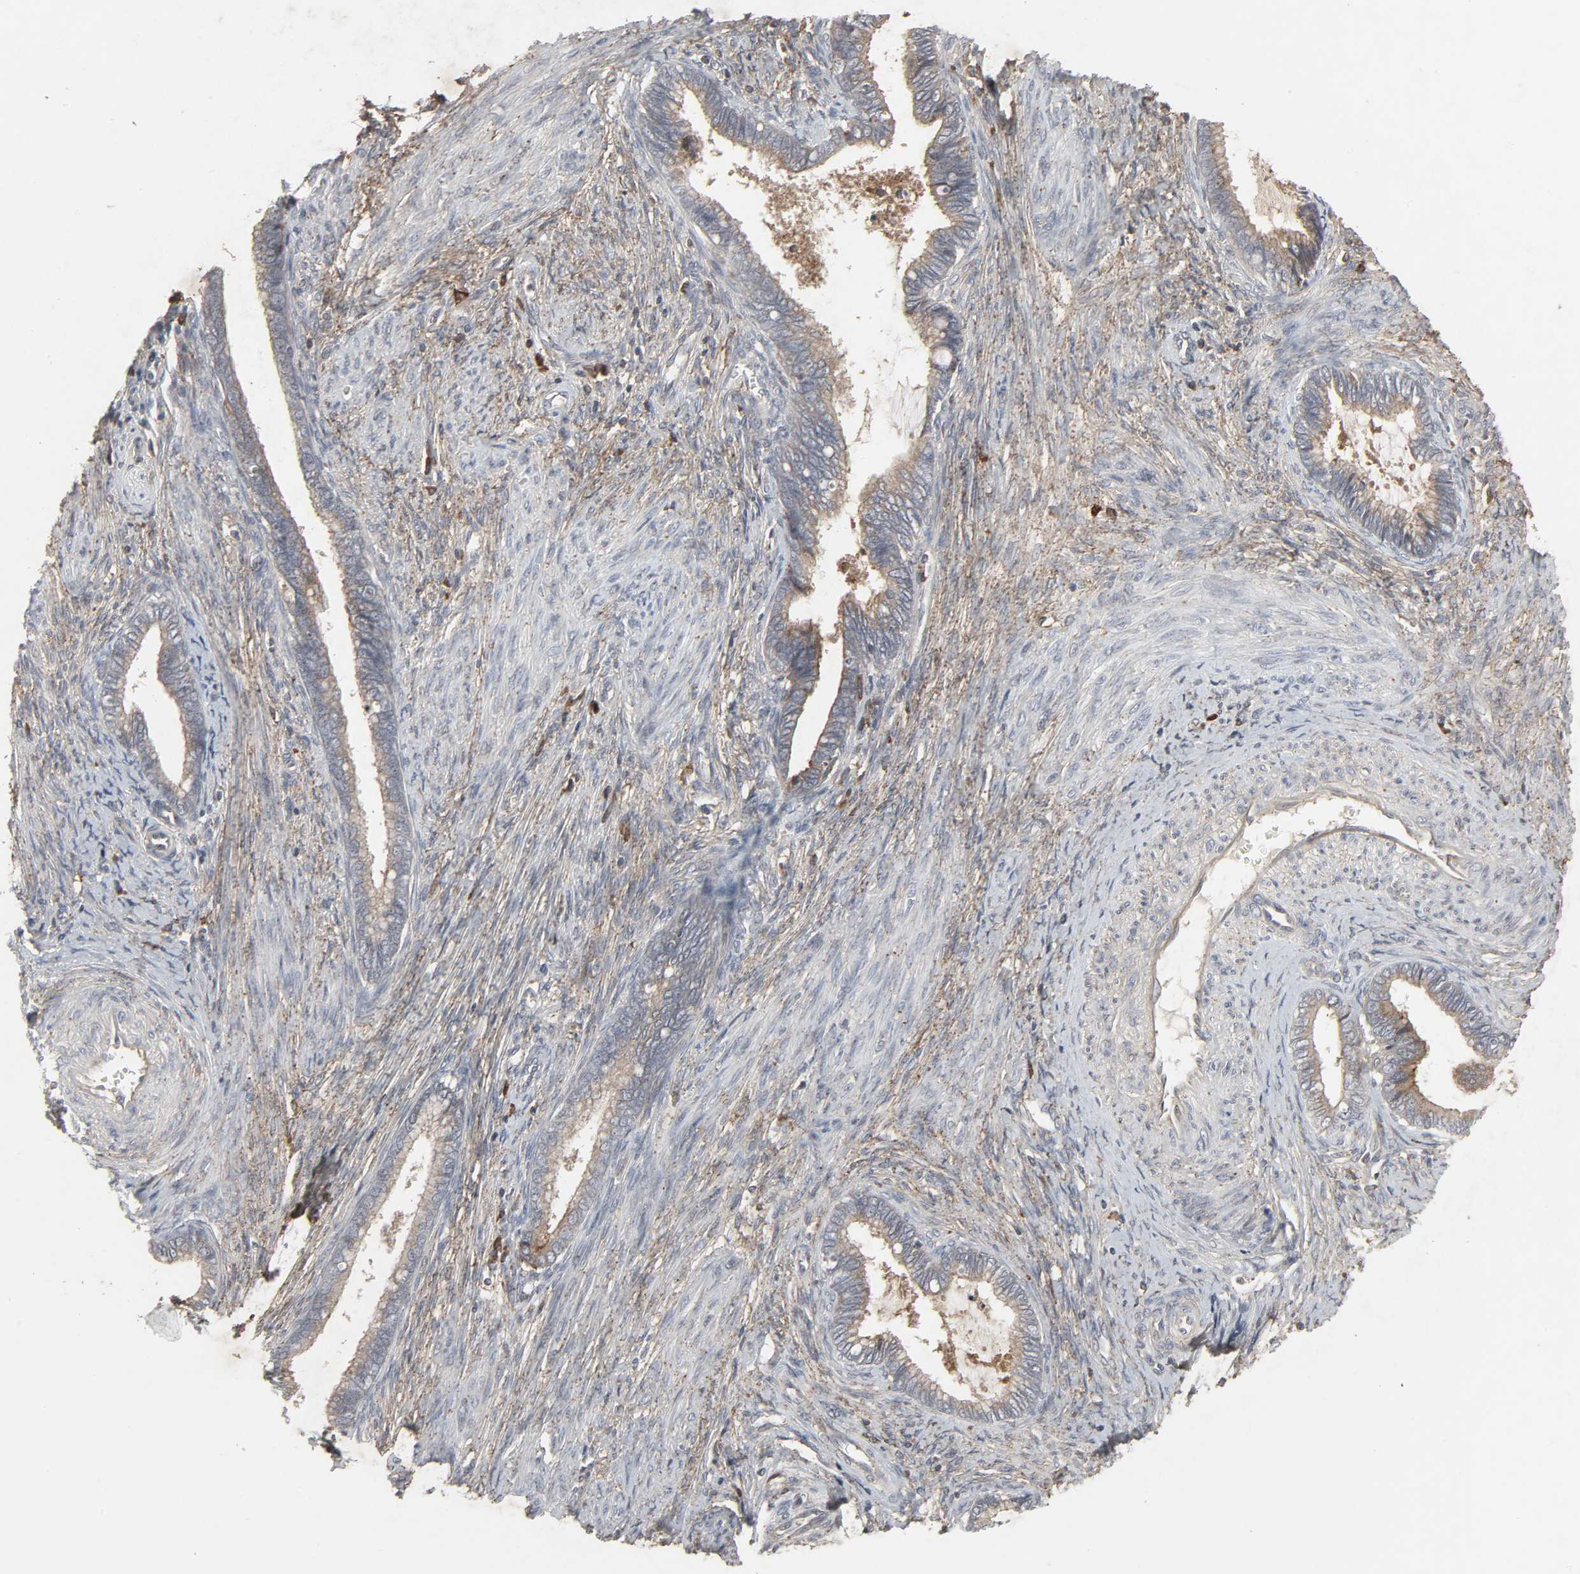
{"staining": {"intensity": "weak", "quantity": ">75%", "location": "cytoplasmic/membranous"}, "tissue": "cervical cancer", "cell_type": "Tumor cells", "image_type": "cancer", "snomed": [{"axis": "morphology", "description": "Adenocarcinoma, NOS"}, {"axis": "topography", "description": "Cervix"}], "caption": "Immunohistochemical staining of cervical adenocarcinoma reveals weak cytoplasmic/membranous protein staining in about >75% of tumor cells. The protein is shown in brown color, while the nuclei are stained blue.", "gene": "ADCY4", "patient": {"sex": "female", "age": 44}}